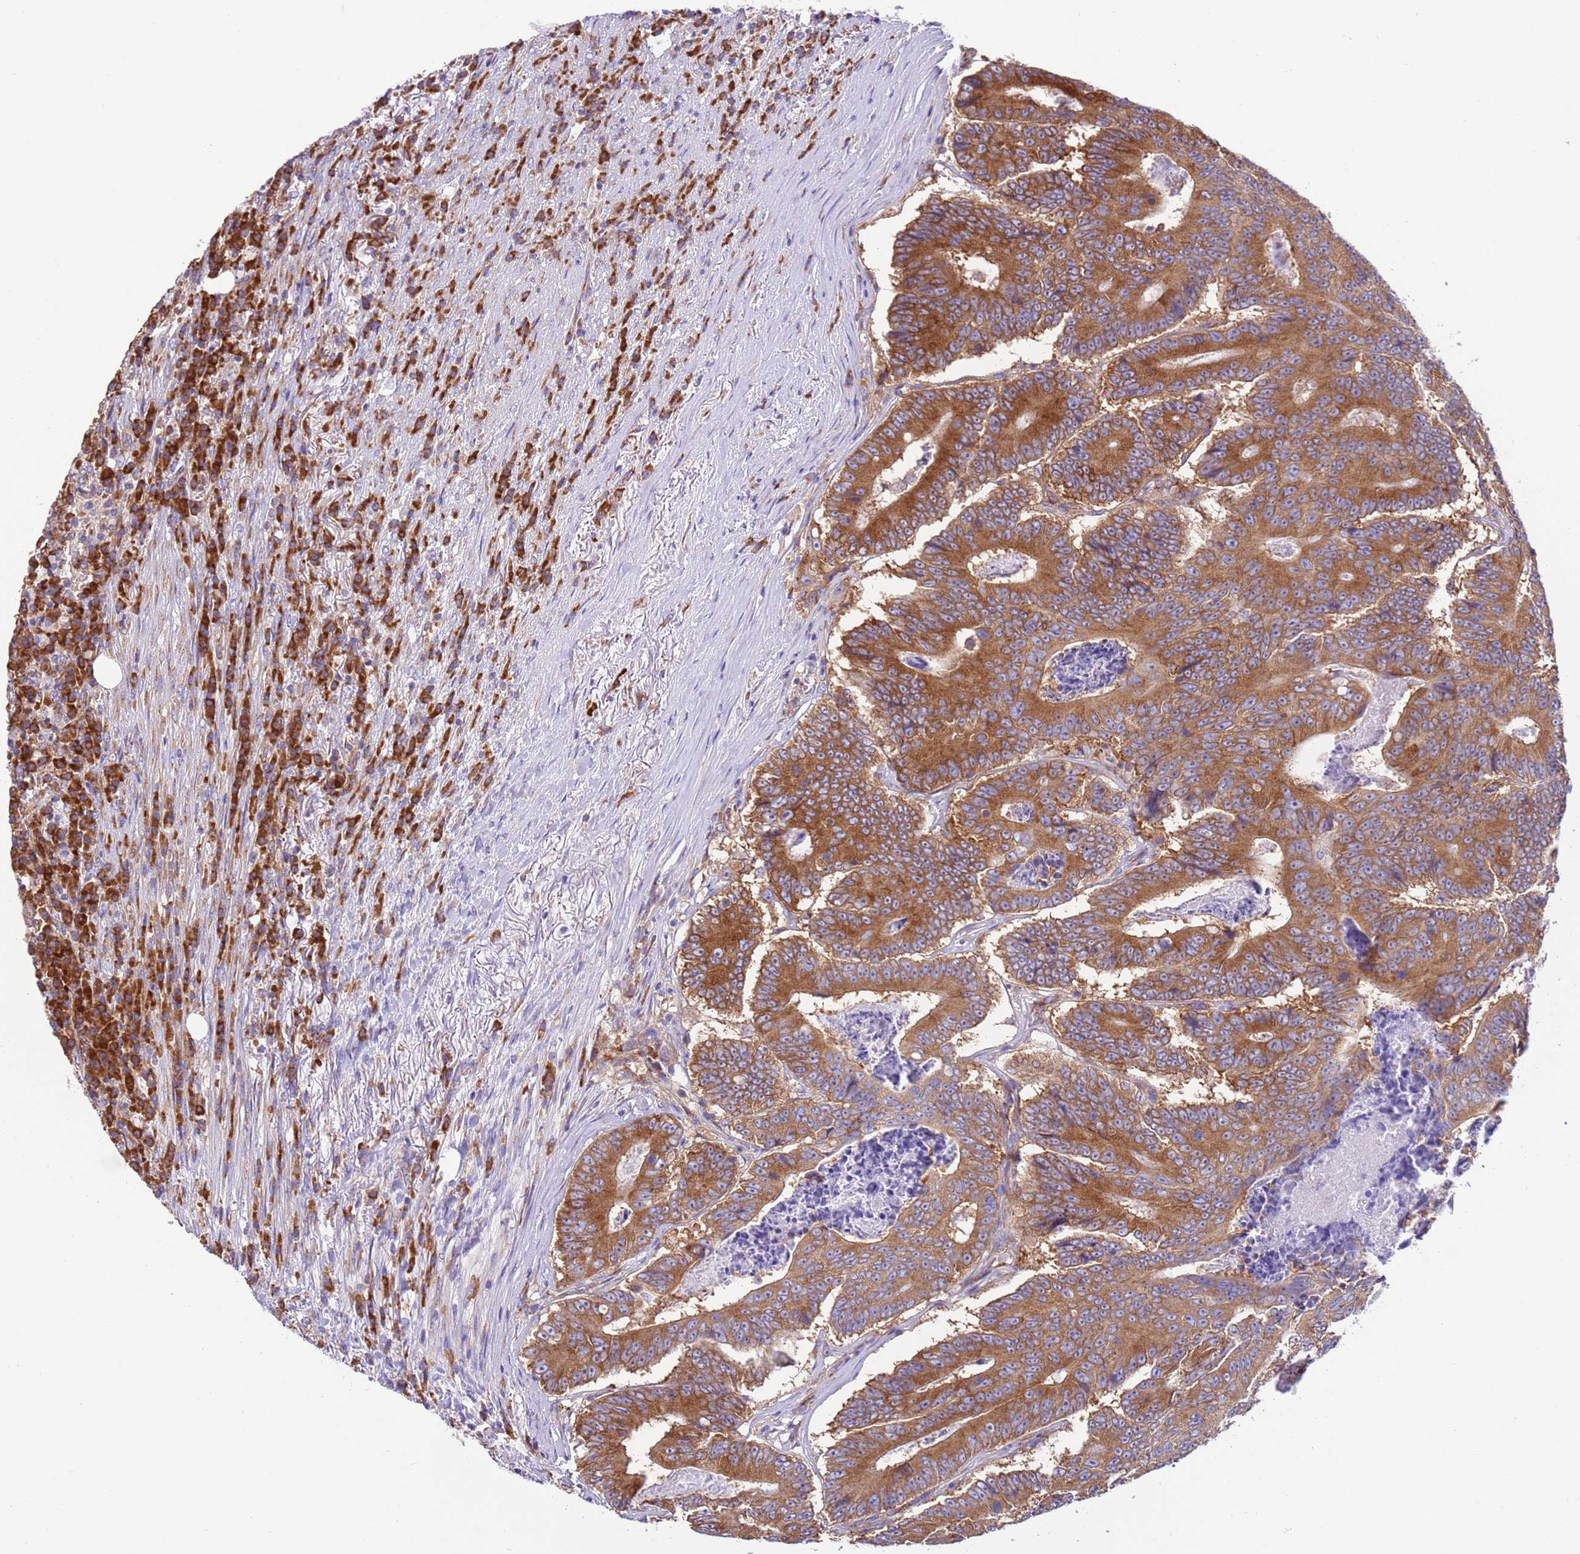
{"staining": {"intensity": "strong", "quantity": ">75%", "location": "cytoplasmic/membranous"}, "tissue": "colorectal cancer", "cell_type": "Tumor cells", "image_type": "cancer", "snomed": [{"axis": "morphology", "description": "Adenocarcinoma, NOS"}, {"axis": "topography", "description": "Colon"}], "caption": "Human adenocarcinoma (colorectal) stained with a brown dye displays strong cytoplasmic/membranous positive expression in approximately >75% of tumor cells.", "gene": "VARS1", "patient": {"sex": "male", "age": 83}}